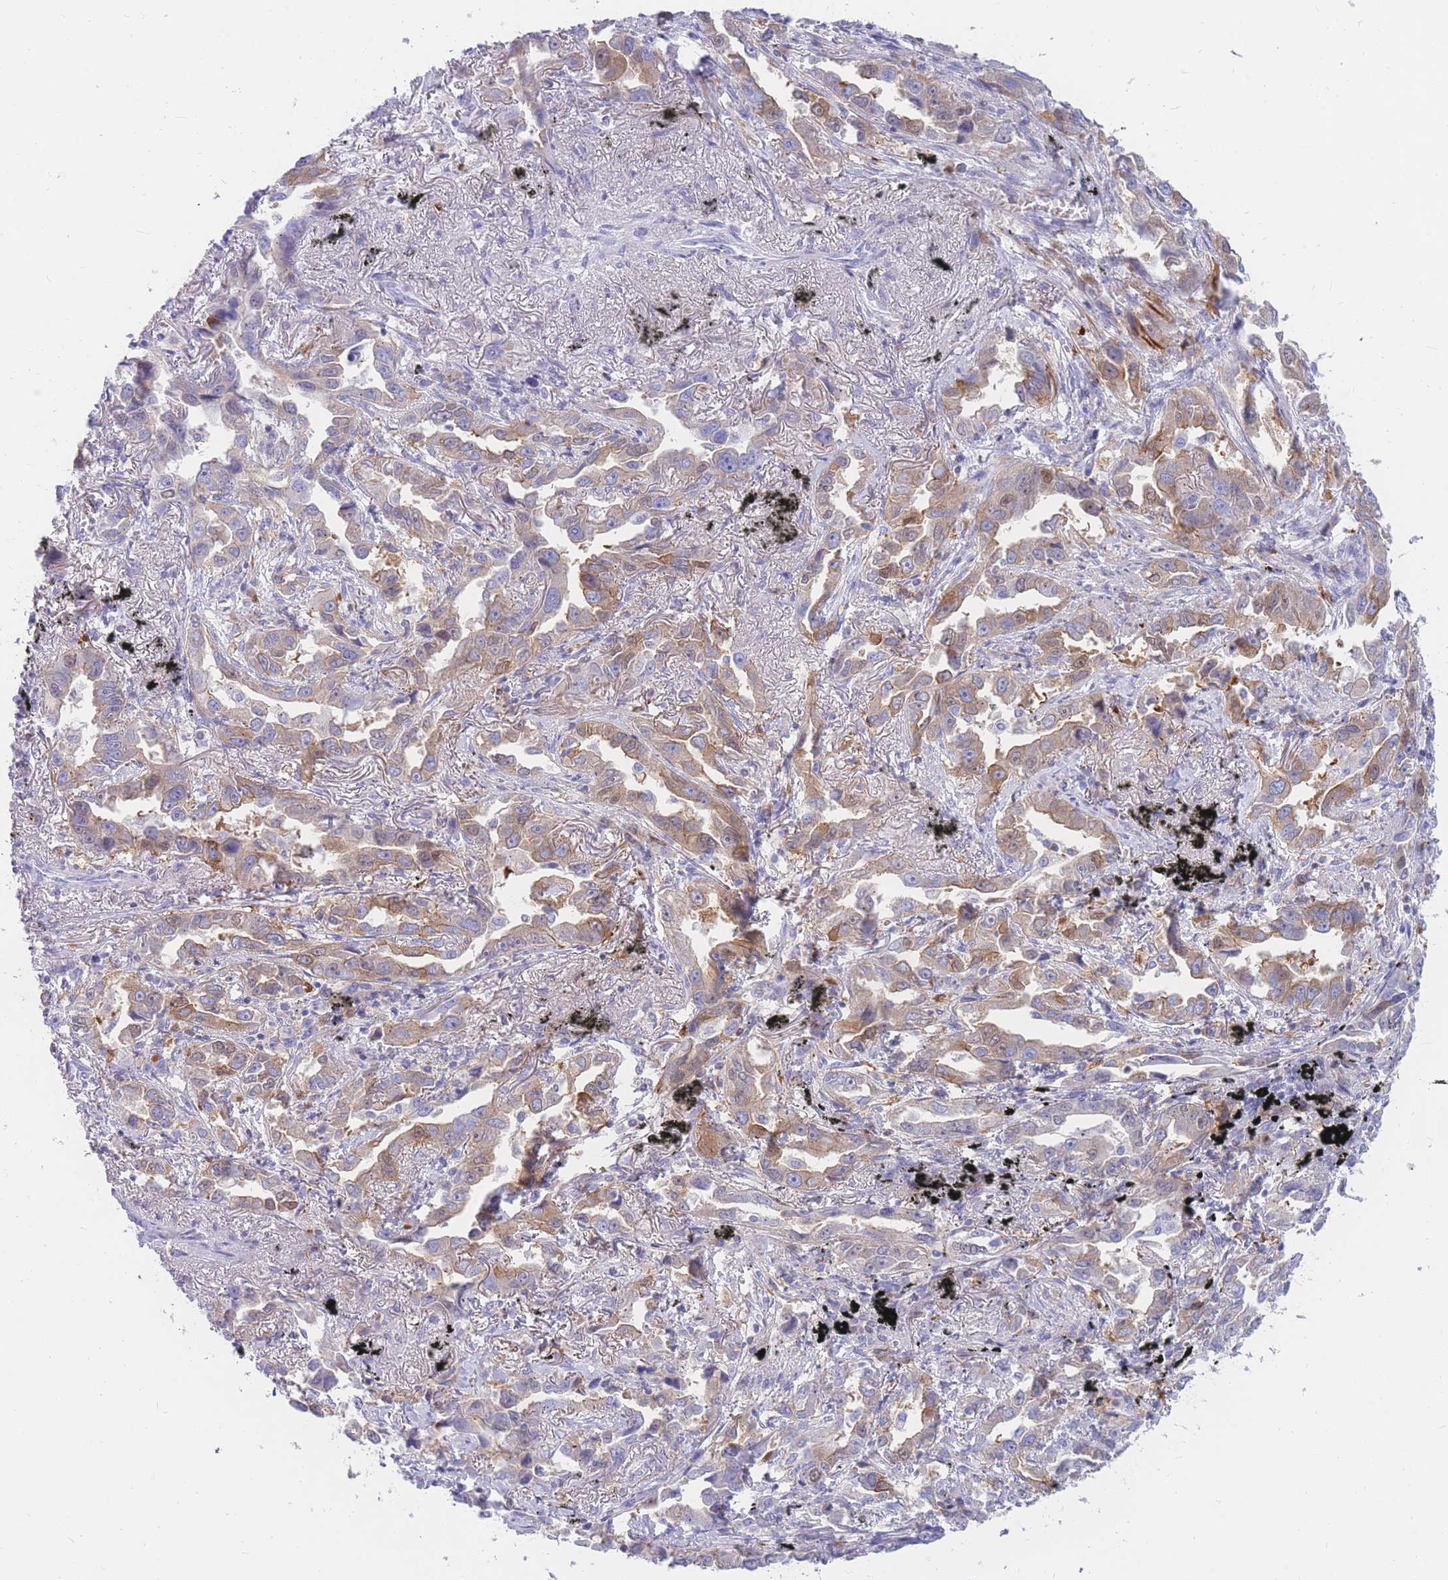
{"staining": {"intensity": "moderate", "quantity": "25%-75%", "location": "cytoplasmic/membranous"}, "tissue": "lung cancer", "cell_type": "Tumor cells", "image_type": "cancer", "snomed": [{"axis": "morphology", "description": "Adenocarcinoma, NOS"}, {"axis": "topography", "description": "Lung"}], "caption": "About 25%-75% of tumor cells in lung cancer display moderate cytoplasmic/membranous protein positivity as visualized by brown immunohistochemical staining.", "gene": "NKX1-2", "patient": {"sex": "male", "age": 67}}